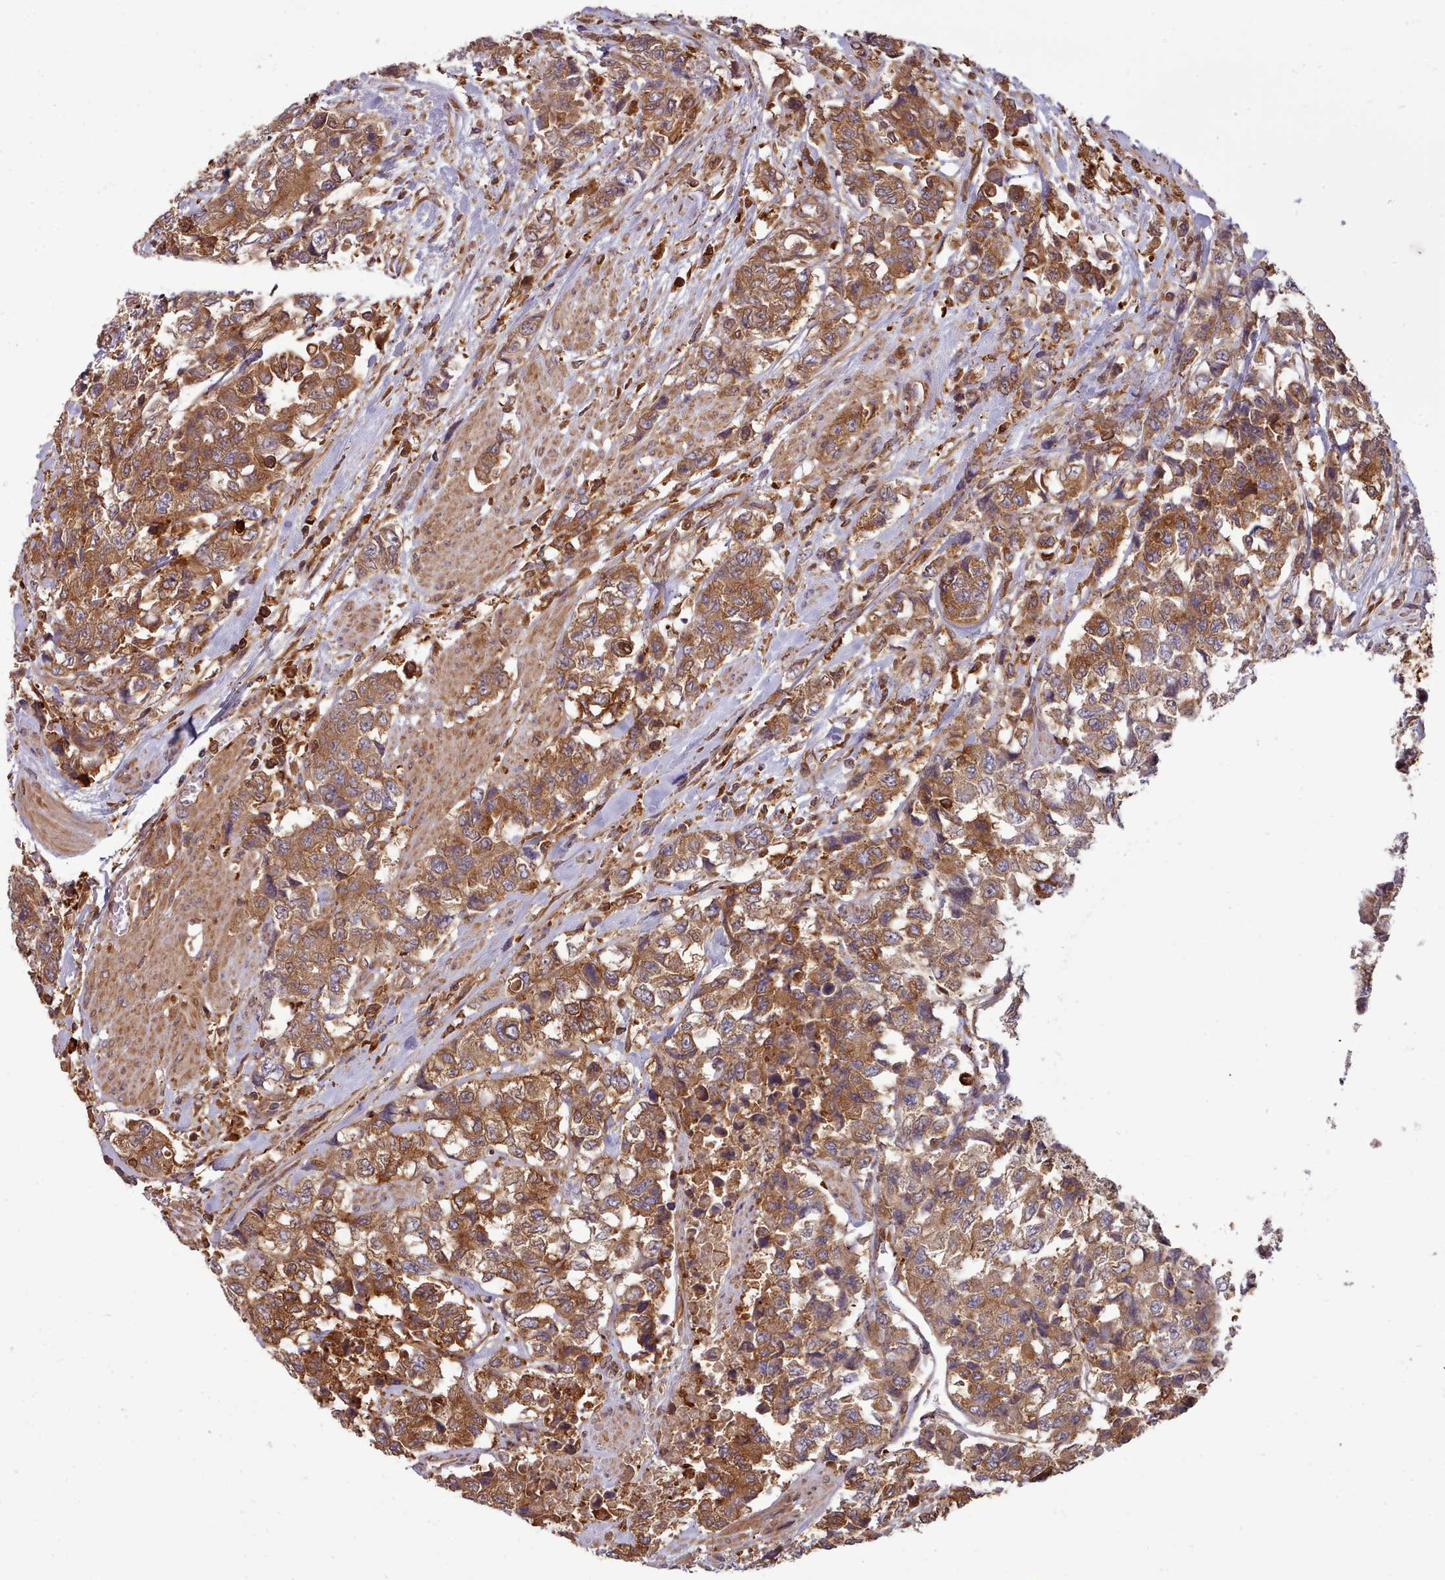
{"staining": {"intensity": "moderate", "quantity": ">75%", "location": "cytoplasmic/membranous"}, "tissue": "urothelial cancer", "cell_type": "Tumor cells", "image_type": "cancer", "snomed": [{"axis": "morphology", "description": "Urothelial carcinoma, High grade"}, {"axis": "topography", "description": "Urinary bladder"}], "caption": "Immunohistochemical staining of high-grade urothelial carcinoma exhibits moderate cytoplasmic/membranous protein expression in approximately >75% of tumor cells. Nuclei are stained in blue.", "gene": "SLC4A9", "patient": {"sex": "female", "age": 78}}